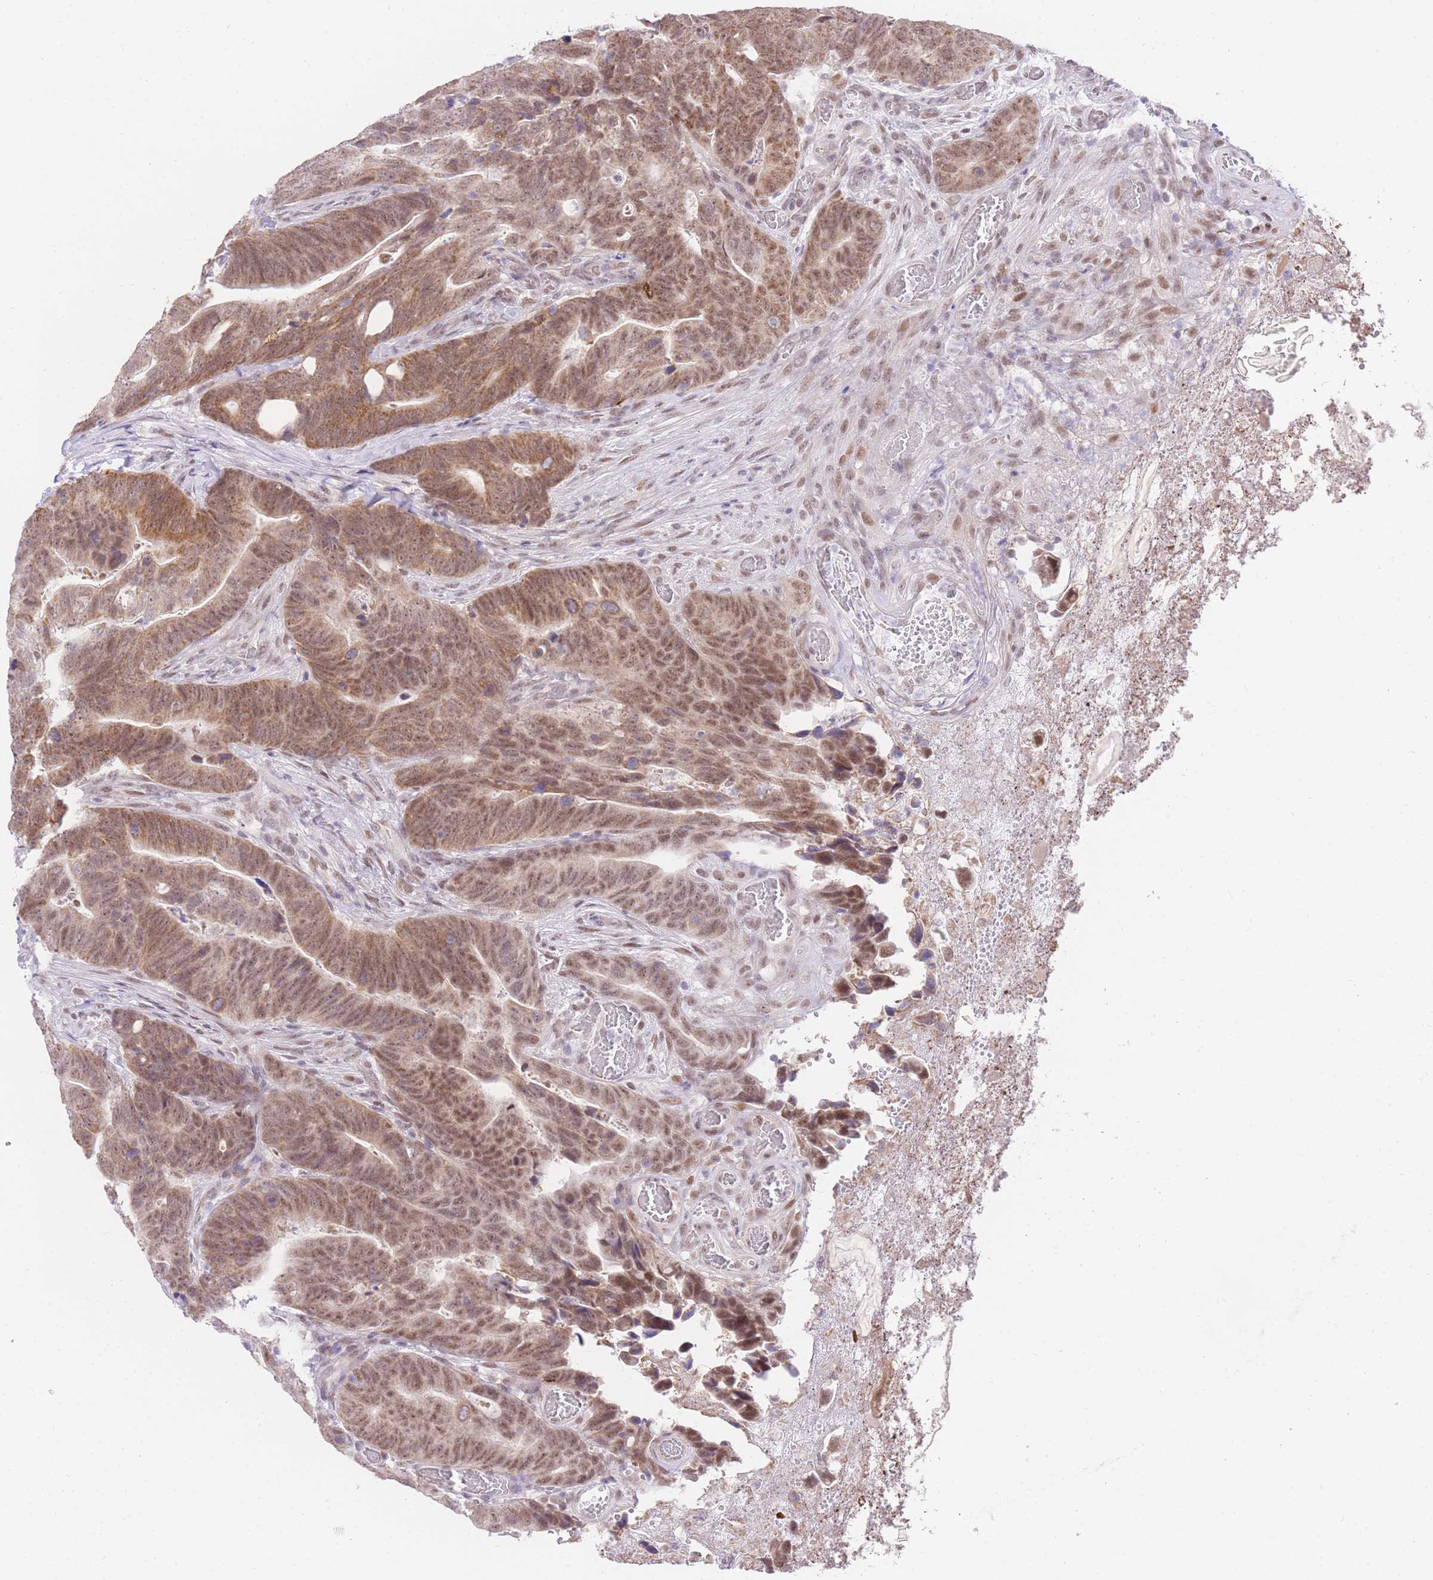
{"staining": {"intensity": "moderate", "quantity": ">75%", "location": "cytoplasmic/membranous,nuclear"}, "tissue": "colorectal cancer", "cell_type": "Tumor cells", "image_type": "cancer", "snomed": [{"axis": "morphology", "description": "Adenocarcinoma, NOS"}, {"axis": "topography", "description": "Colon"}], "caption": "Immunohistochemical staining of colorectal adenocarcinoma reveals medium levels of moderate cytoplasmic/membranous and nuclear protein expression in about >75% of tumor cells.", "gene": "UBXN7", "patient": {"sex": "female", "age": 82}}